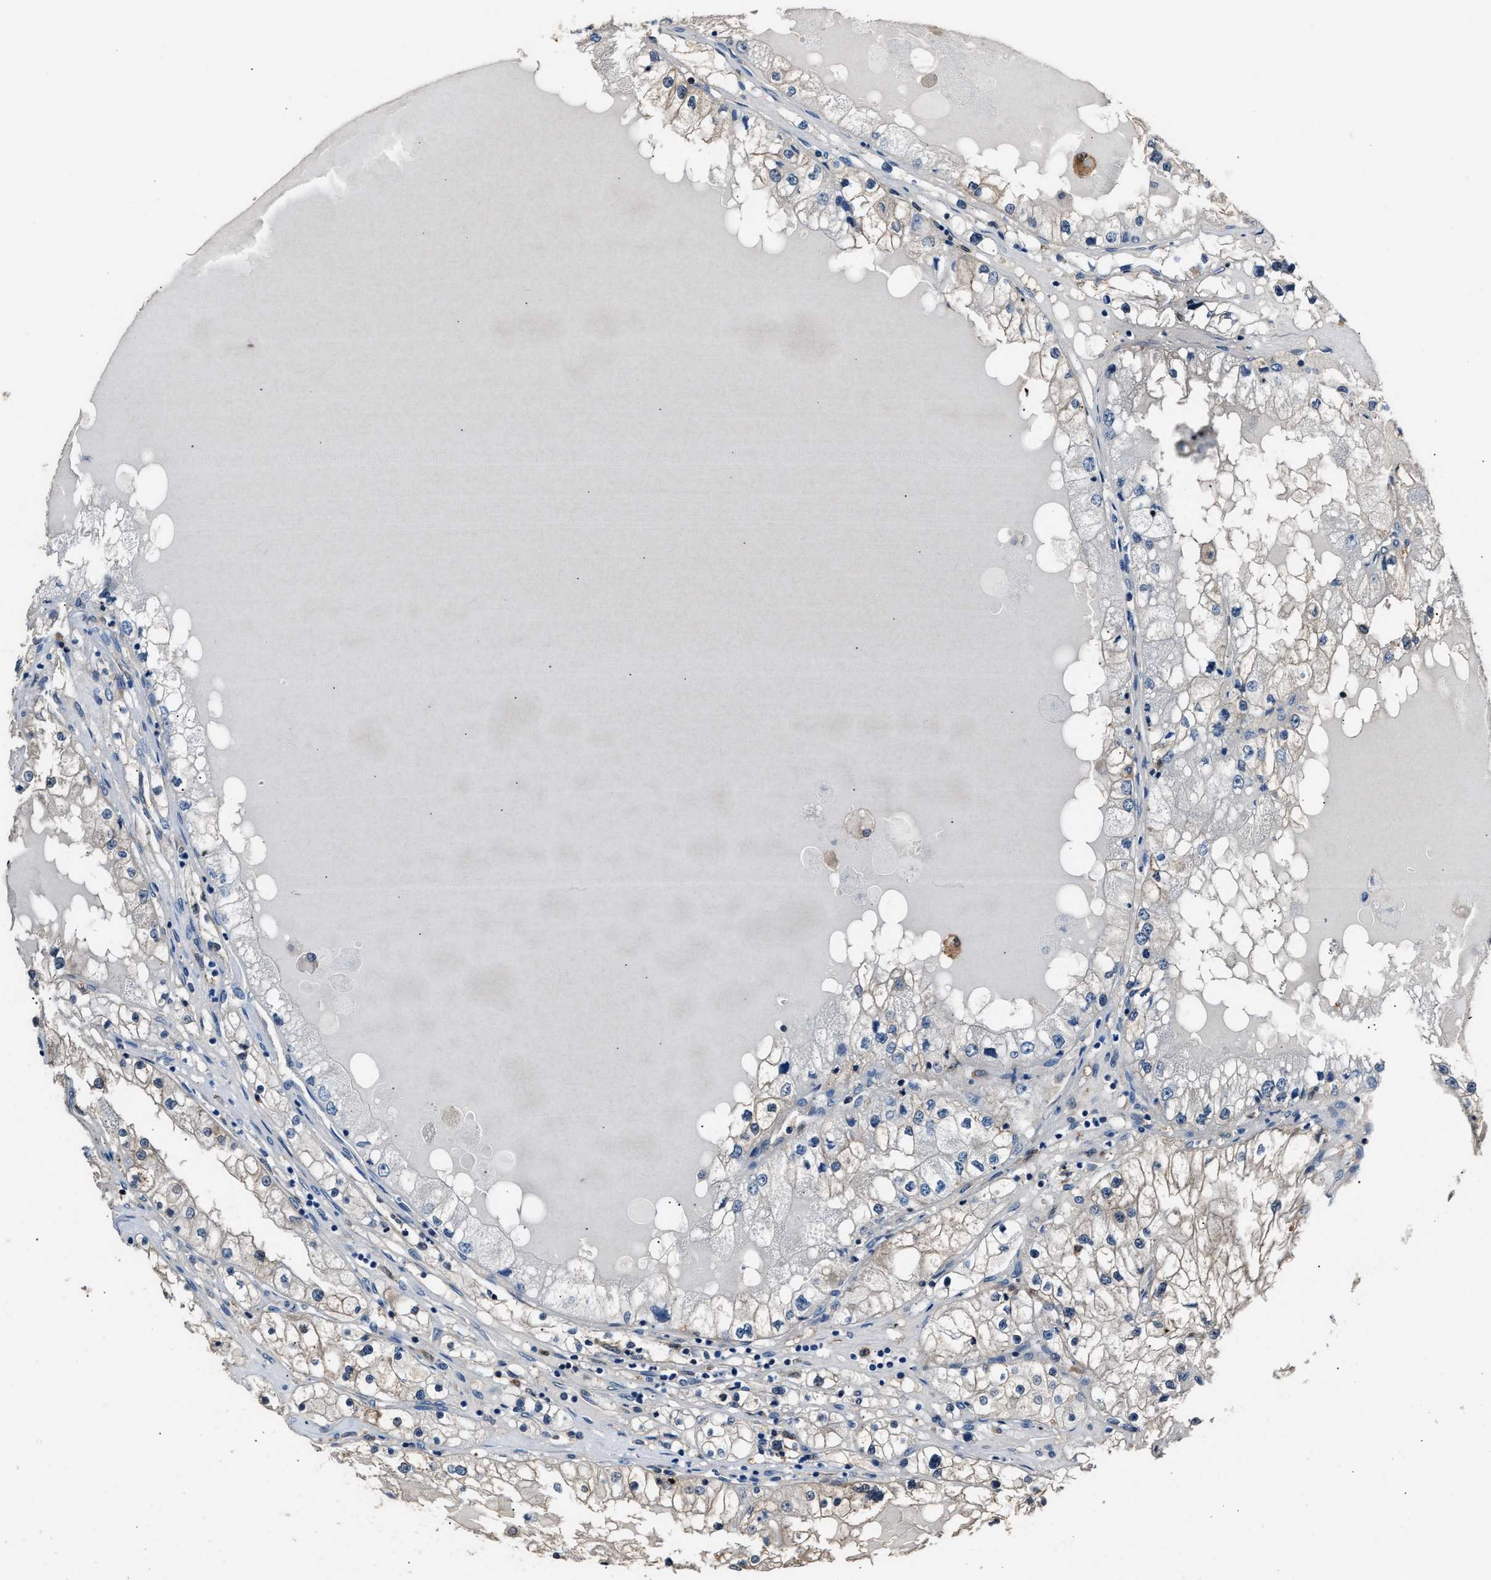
{"staining": {"intensity": "weak", "quantity": "<25%", "location": "cytoplasmic/membranous"}, "tissue": "renal cancer", "cell_type": "Tumor cells", "image_type": "cancer", "snomed": [{"axis": "morphology", "description": "Adenocarcinoma, NOS"}, {"axis": "topography", "description": "Kidney"}], "caption": "An immunohistochemistry image of adenocarcinoma (renal) is shown. There is no staining in tumor cells of adenocarcinoma (renal).", "gene": "GSTP1", "patient": {"sex": "male", "age": 68}}